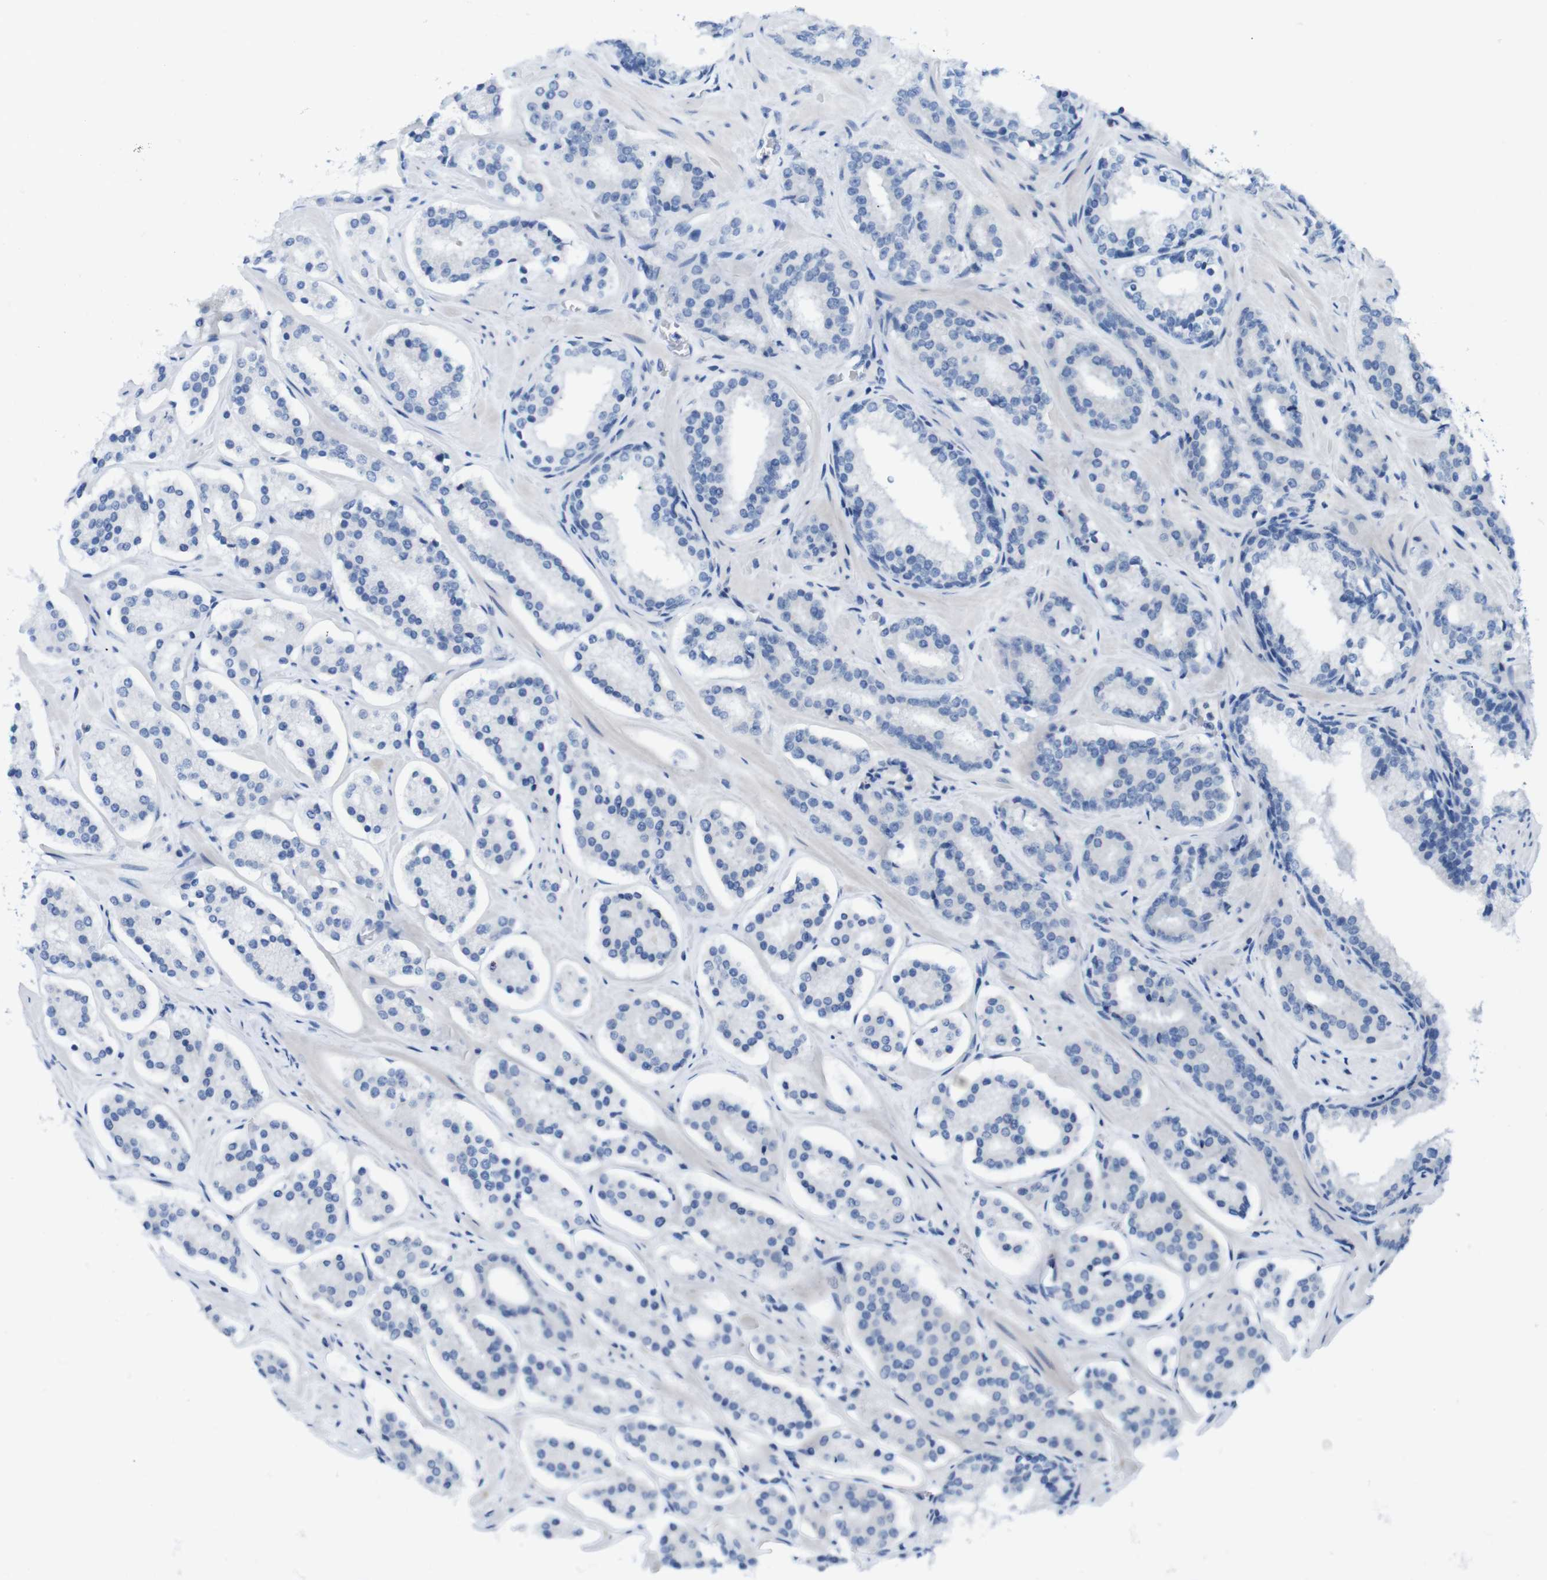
{"staining": {"intensity": "negative", "quantity": "none", "location": "none"}, "tissue": "prostate cancer", "cell_type": "Tumor cells", "image_type": "cancer", "snomed": [{"axis": "morphology", "description": "Adenocarcinoma, High grade"}, {"axis": "topography", "description": "Prostate"}], "caption": "DAB (3,3'-diaminobenzidine) immunohistochemical staining of prostate cancer (high-grade adenocarcinoma) shows no significant positivity in tumor cells.", "gene": "OPN1SW", "patient": {"sex": "male", "age": 60}}